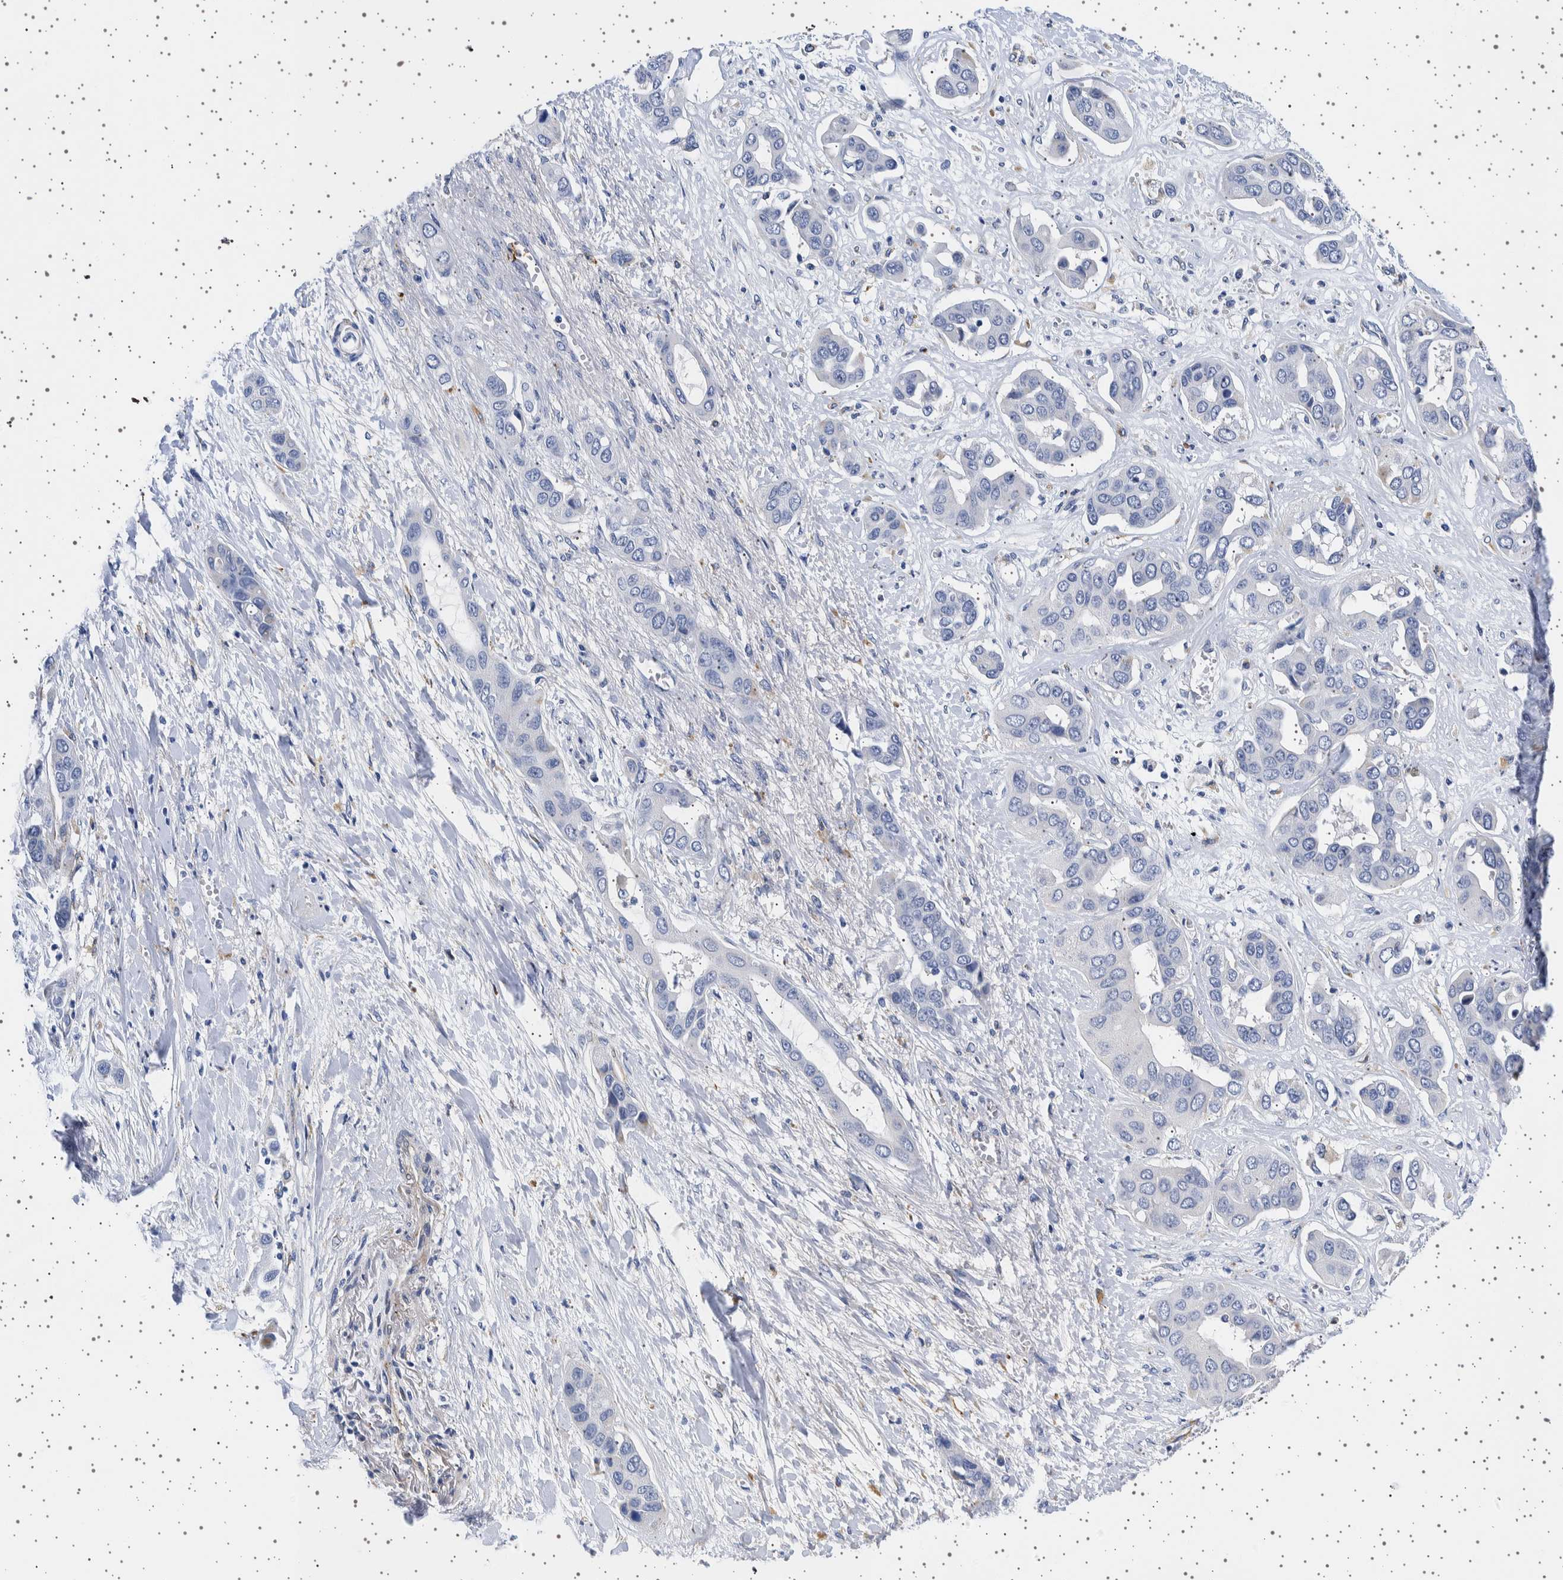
{"staining": {"intensity": "negative", "quantity": "none", "location": "none"}, "tissue": "liver cancer", "cell_type": "Tumor cells", "image_type": "cancer", "snomed": [{"axis": "morphology", "description": "Cholangiocarcinoma"}, {"axis": "topography", "description": "Liver"}], "caption": "There is no significant expression in tumor cells of cholangiocarcinoma (liver).", "gene": "SEPTIN4", "patient": {"sex": "female", "age": 52}}